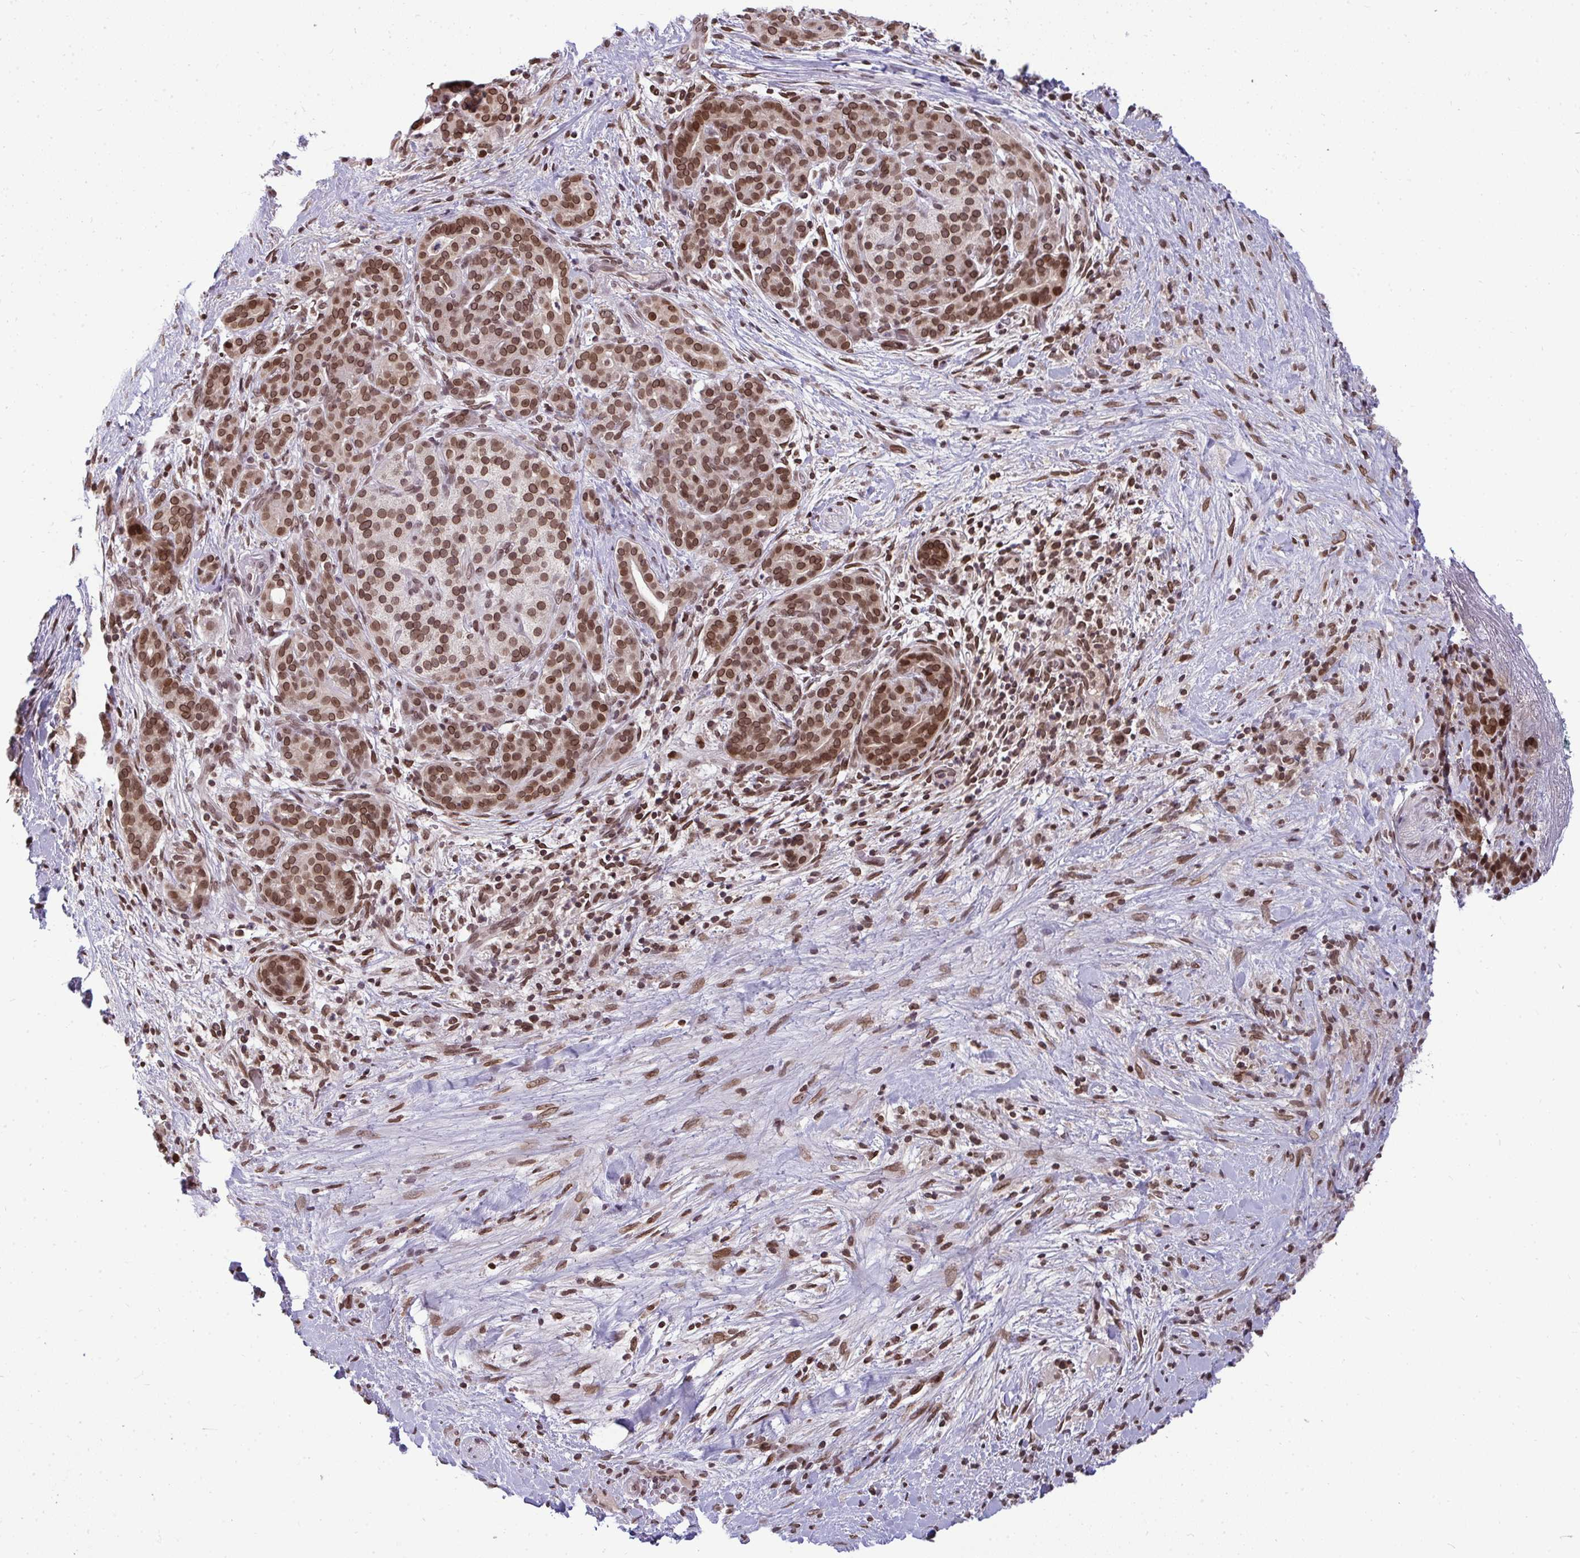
{"staining": {"intensity": "moderate", "quantity": ">75%", "location": "nuclear"}, "tissue": "pancreatic cancer", "cell_type": "Tumor cells", "image_type": "cancer", "snomed": [{"axis": "morphology", "description": "Adenocarcinoma, NOS"}, {"axis": "topography", "description": "Pancreas"}], "caption": "An image showing moderate nuclear positivity in approximately >75% of tumor cells in pancreatic cancer, as visualized by brown immunohistochemical staining.", "gene": "JPT1", "patient": {"sex": "male", "age": 44}}